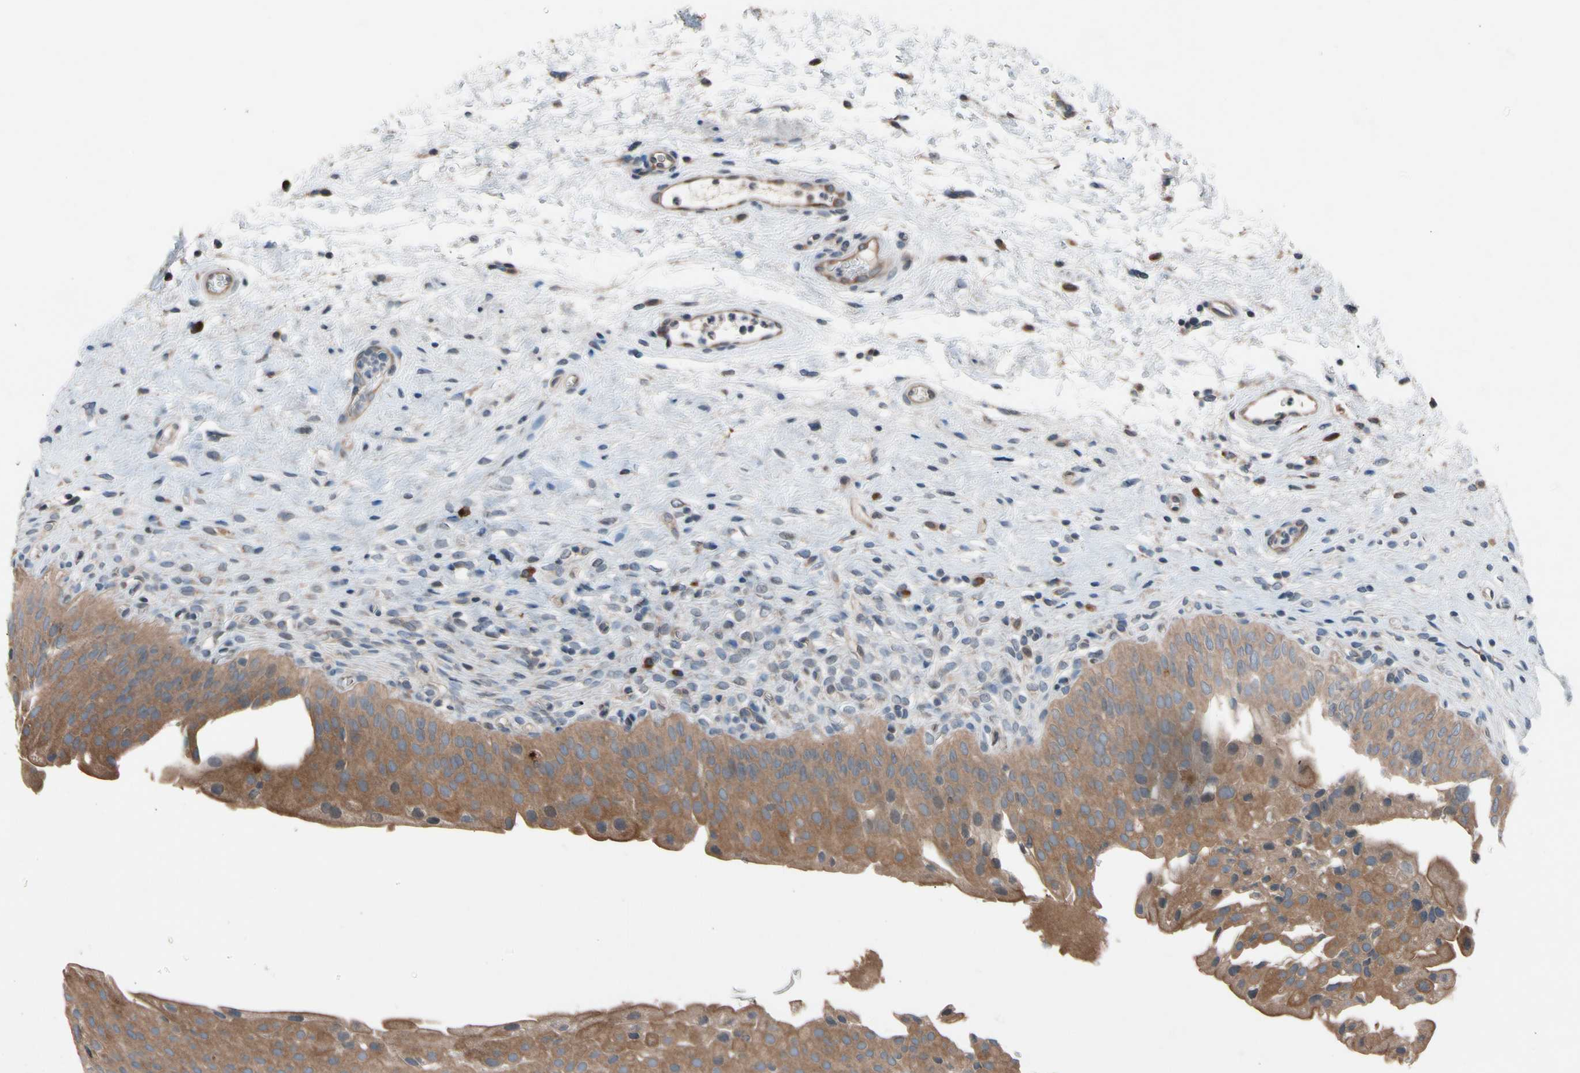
{"staining": {"intensity": "moderate", "quantity": ">75%", "location": "cytoplasmic/membranous"}, "tissue": "urinary bladder", "cell_type": "Urothelial cells", "image_type": "normal", "snomed": [{"axis": "morphology", "description": "Normal tissue, NOS"}, {"axis": "morphology", "description": "Urothelial carcinoma, High grade"}, {"axis": "topography", "description": "Urinary bladder"}], "caption": "A histopathology image of human urinary bladder stained for a protein displays moderate cytoplasmic/membranous brown staining in urothelial cells.", "gene": "PRDX4", "patient": {"sex": "male", "age": 46}}